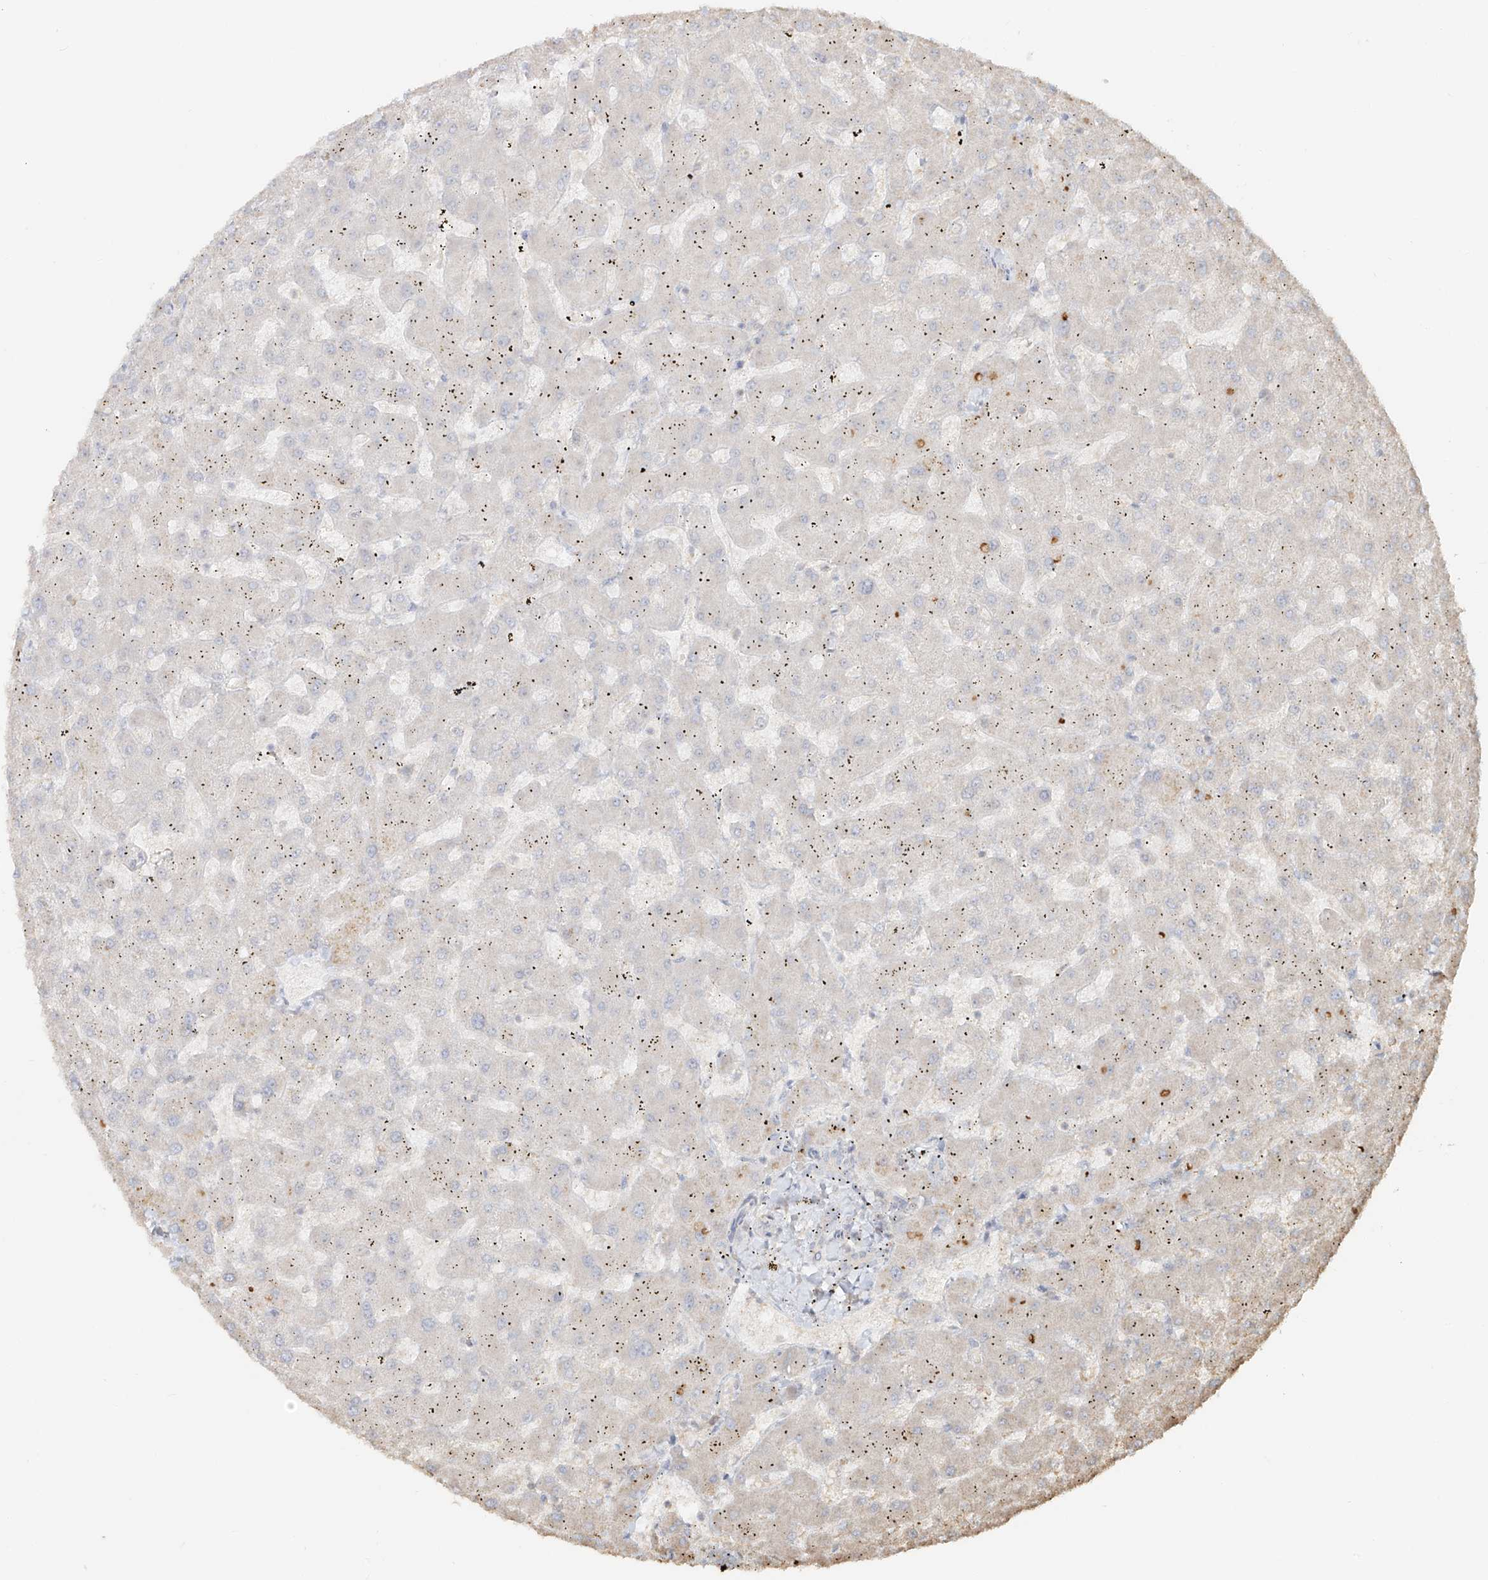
{"staining": {"intensity": "negative", "quantity": "none", "location": "none"}, "tissue": "liver", "cell_type": "Cholangiocytes", "image_type": "normal", "snomed": [{"axis": "morphology", "description": "Normal tissue, NOS"}, {"axis": "topography", "description": "Liver"}], "caption": "DAB immunohistochemical staining of benign human liver reveals no significant positivity in cholangiocytes.", "gene": "NPHS1", "patient": {"sex": "female", "age": 63}}